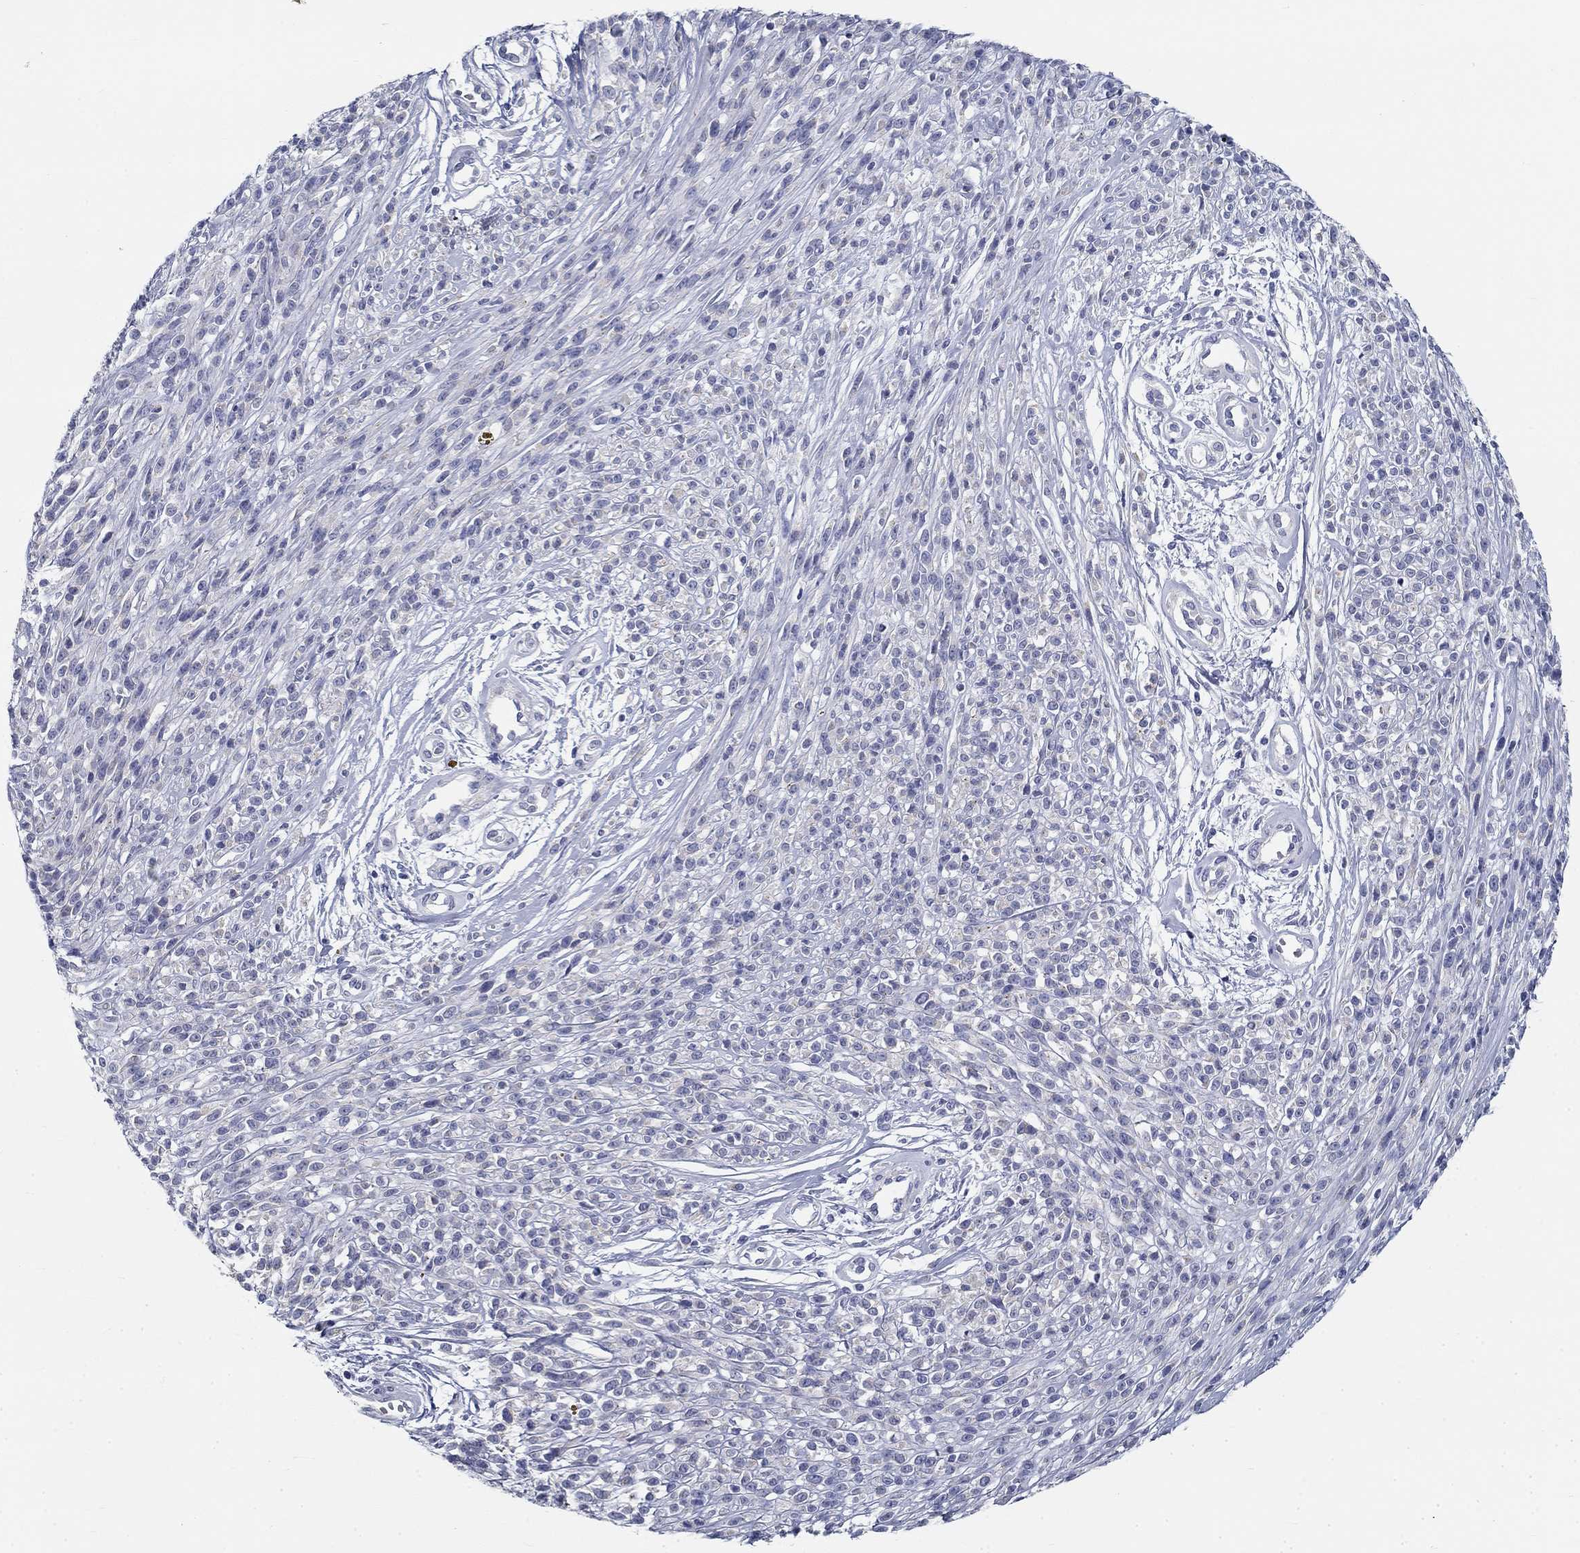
{"staining": {"intensity": "negative", "quantity": "none", "location": "none"}, "tissue": "melanoma", "cell_type": "Tumor cells", "image_type": "cancer", "snomed": [{"axis": "morphology", "description": "Malignant melanoma, NOS"}, {"axis": "topography", "description": "Skin"}, {"axis": "topography", "description": "Skin of trunk"}], "caption": "An immunohistochemistry (IHC) photomicrograph of melanoma is shown. There is no staining in tumor cells of melanoma.", "gene": "GALNTL5", "patient": {"sex": "male", "age": 74}}